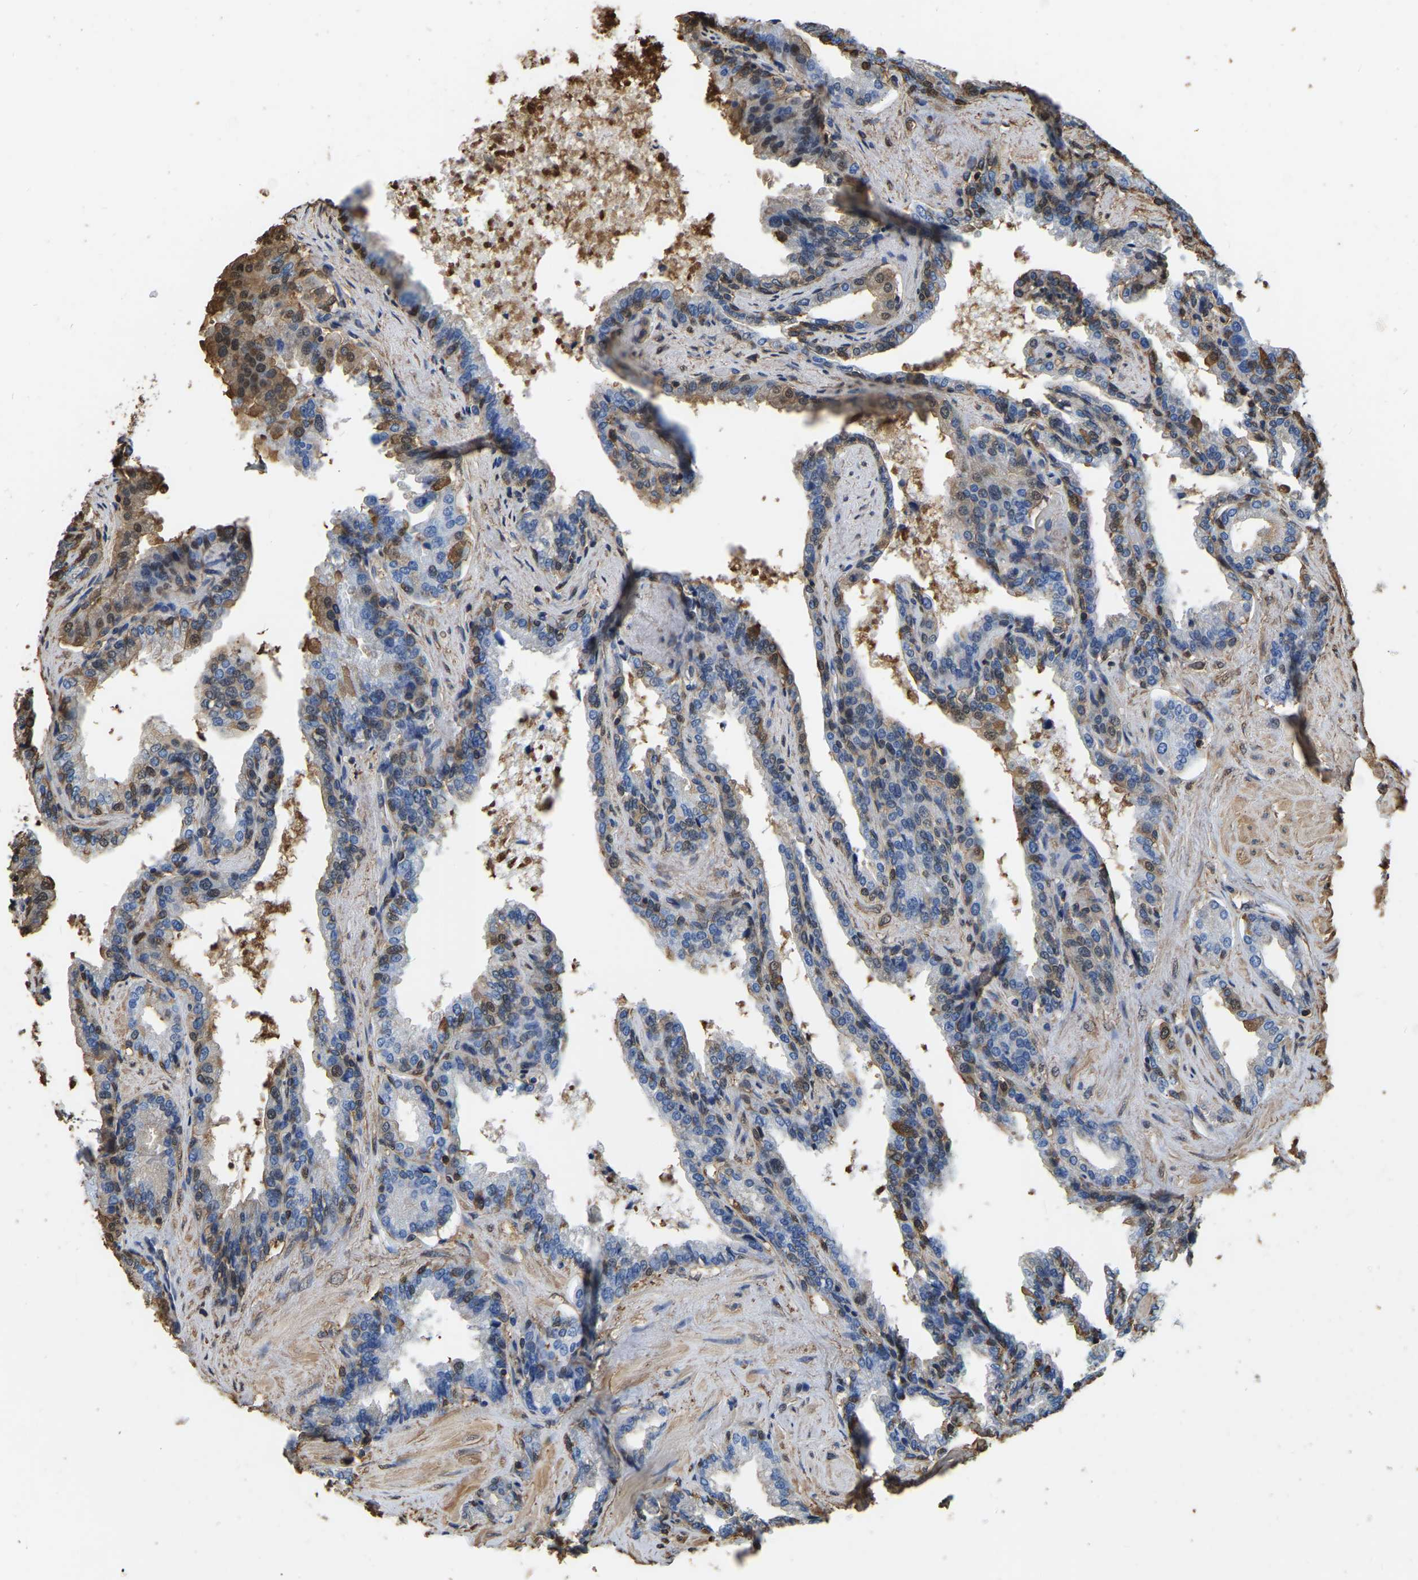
{"staining": {"intensity": "weak", "quantity": "25%-75%", "location": "cytoplasmic/membranous,nuclear"}, "tissue": "seminal vesicle", "cell_type": "Glandular cells", "image_type": "normal", "snomed": [{"axis": "morphology", "description": "Normal tissue, NOS"}, {"axis": "topography", "description": "Seminal veicle"}], "caption": "Unremarkable seminal vesicle shows weak cytoplasmic/membranous,nuclear expression in about 25%-75% of glandular cells, visualized by immunohistochemistry. Ihc stains the protein in brown and the nuclei are stained blue.", "gene": "LDHB", "patient": {"sex": "male", "age": 46}}